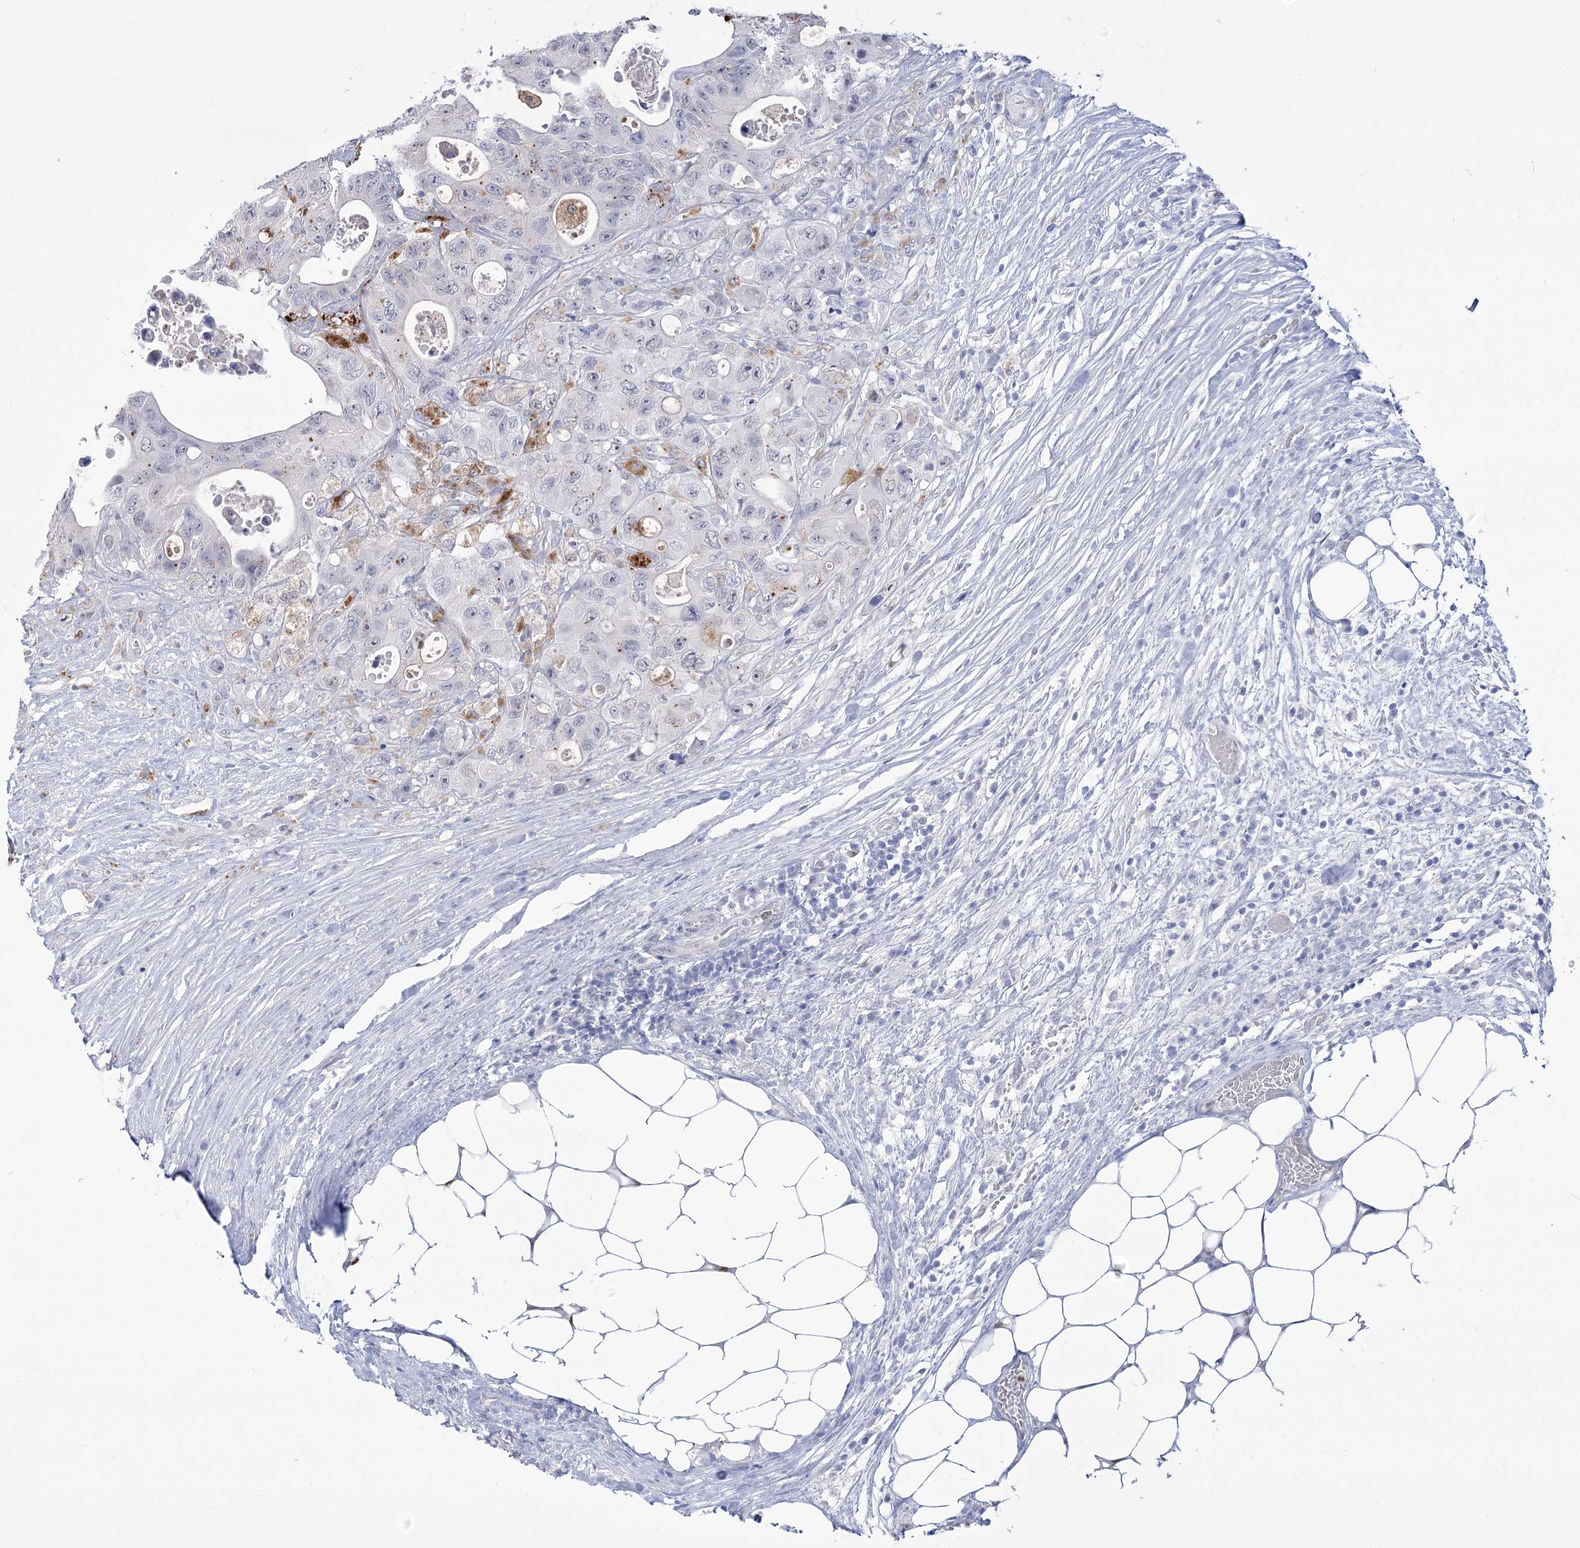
{"staining": {"intensity": "negative", "quantity": "none", "location": "none"}, "tissue": "colorectal cancer", "cell_type": "Tumor cells", "image_type": "cancer", "snomed": [{"axis": "morphology", "description": "Adenocarcinoma, NOS"}, {"axis": "topography", "description": "Colon"}], "caption": "A high-resolution photomicrograph shows immunohistochemistry staining of adenocarcinoma (colorectal), which demonstrates no significant staining in tumor cells. The staining is performed using DAB (3,3'-diaminobenzidine) brown chromogen with nuclei counter-stained in using hematoxylin.", "gene": "SIAE", "patient": {"sex": "female", "age": 46}}